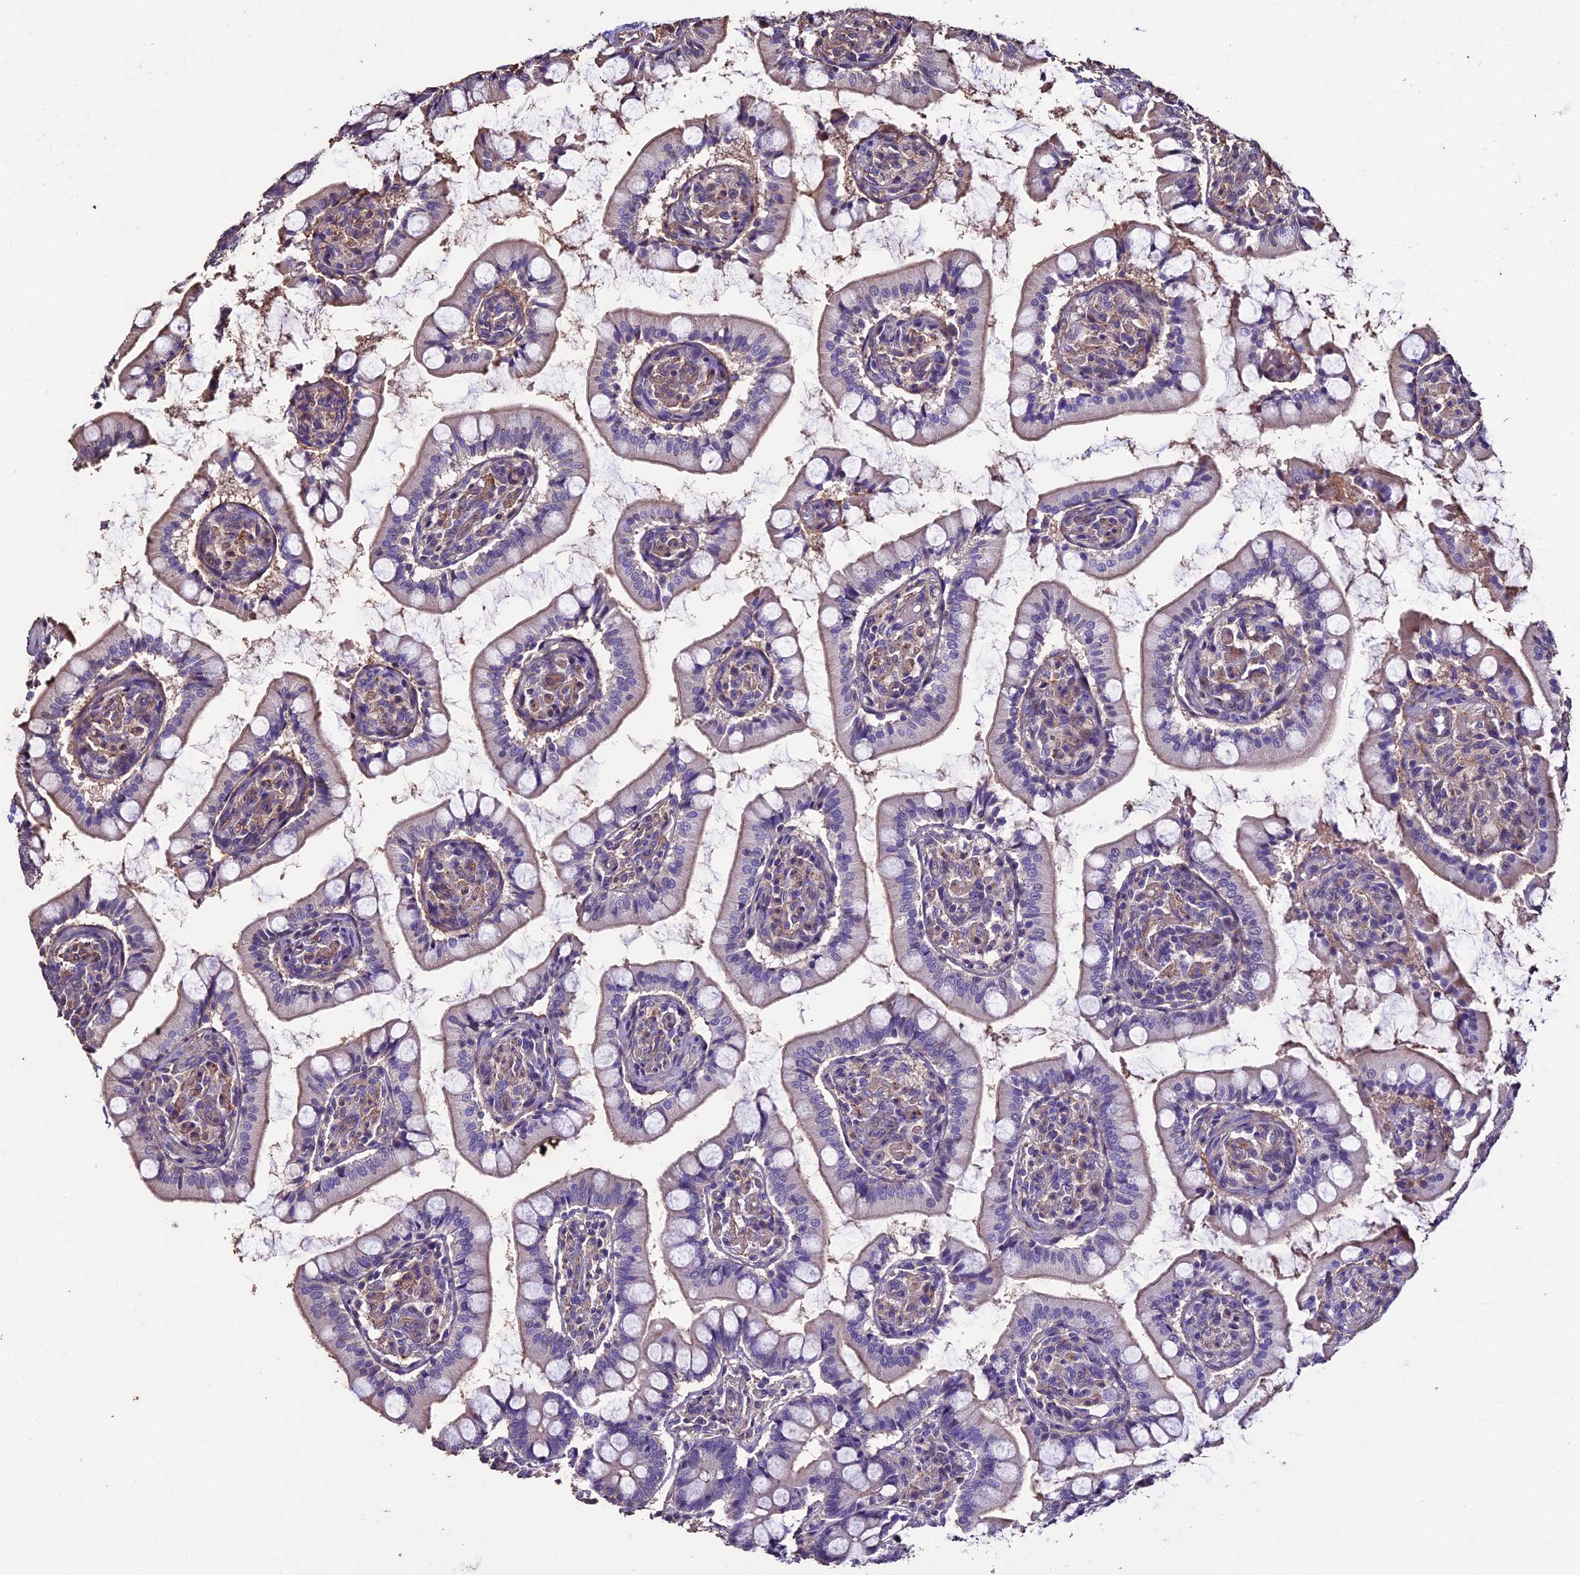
{"staining": {"intensity": "moderate", "quantity": "25%-75%", "location": "cytoplasmic/membranous"}, "tissue": "small intestine", "cell_type": "Glandular cells", "image_type": "normal", "snomed": [{"axis": "morphology", "description": "Normal tissue, NOS"}, {"axis": "topography", "description": "Small intestine"}], "caption": "Protein analysis of unremarkable small intestine reveals moderate cytoplasmic/membranous staining in about 25%-75% of glandular cells. The staining was performed using DAB to visualize the protein expression in brown, while the nuclei were stained in blue with hematoxylin (Magnification: 20x).", "gene": "USB1", "patient": {"sex": "male", "age": 52}}